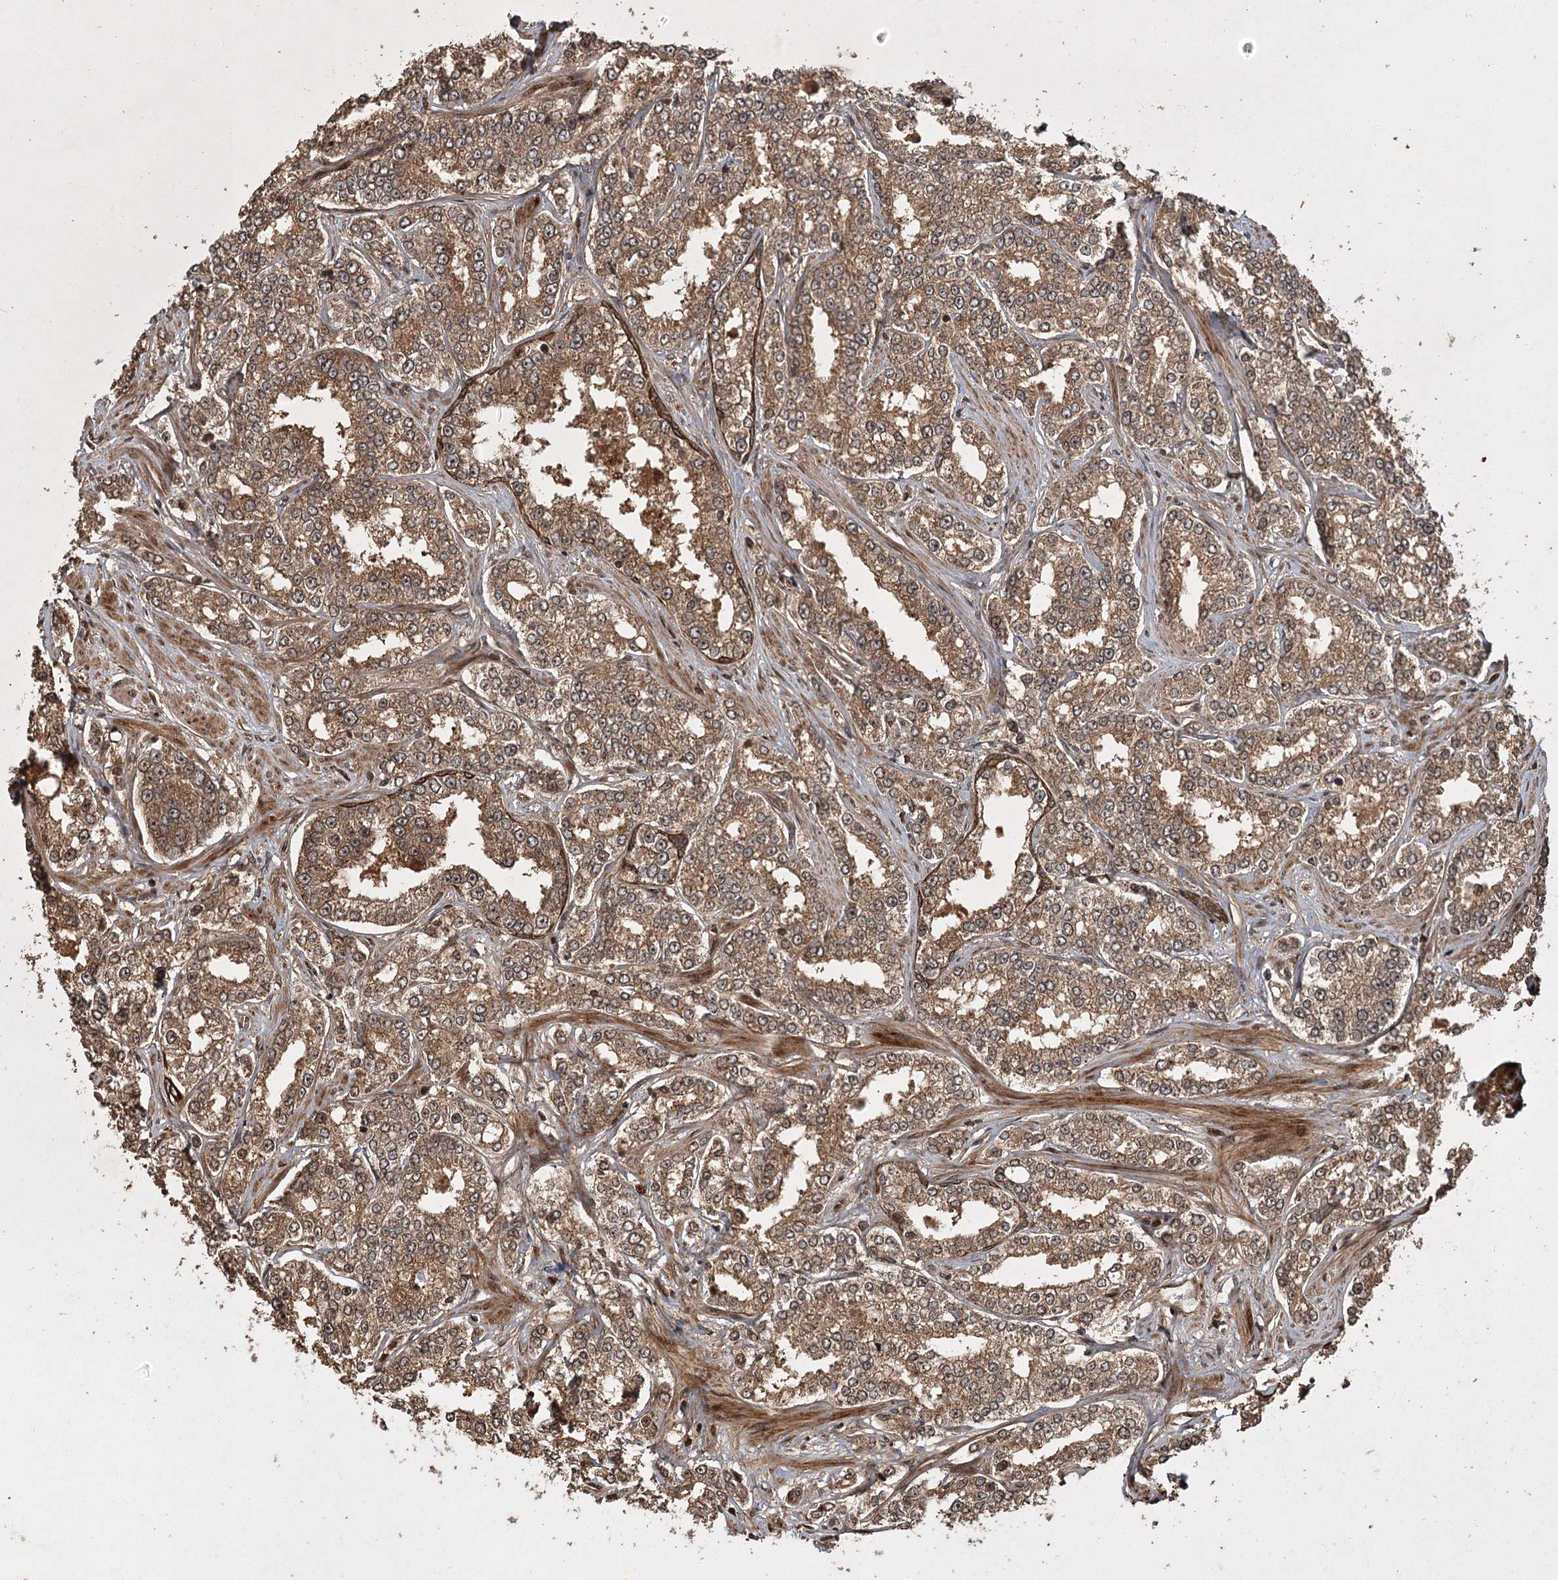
{"staining": {"intensity": "moderate", "quantity": ">75%", "location": "cytoplasmic/membranous"}, "tissue": "prostate cancer", "cell_type": "Tumor cells", "image_type": "cancer", "snomed": [{"axis": "morphology", "description": "Normal tissue, NOS"}, {"axis": "morphology", "description": "Adenocarcinoma, High grade"}, {"axis": "topography", "description": "Prostate"}], "caption": "This is an image of immunohistochemistry (IHC) staining of prostate adenocarcinoma (high-grade), which shows moderate expression in the cytoplasmic/membranous of tumor cells.", "gene": "RPAP3", "patient": {"sex": "male", "age": 83}}